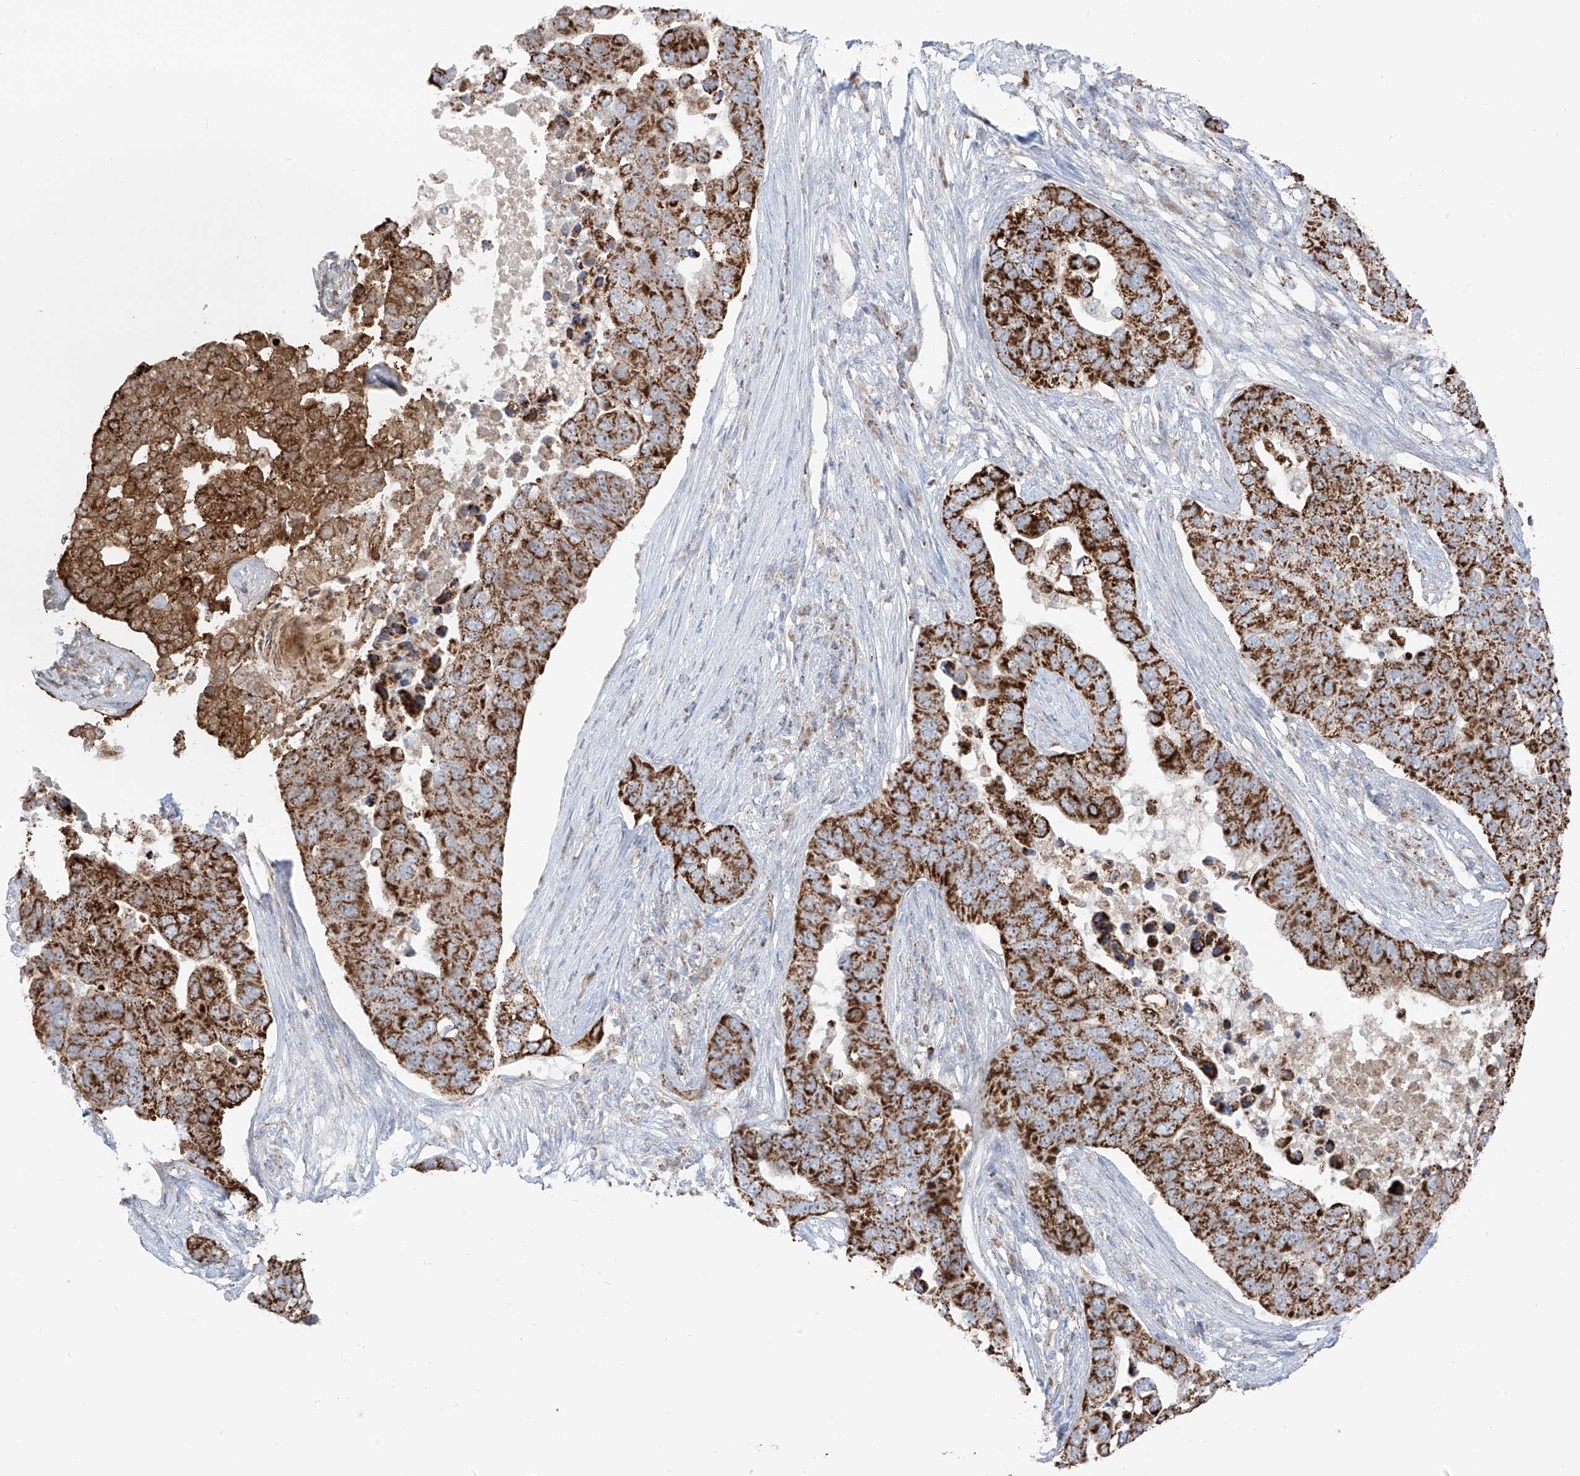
{"staining": {"intensity": "strong", "quantity": ">75%", "location": "cytoplasmic/membranous"}, "tissue": "pancreatic cancer", "cell_type": "Tumor cells", "image_type": "cancer", "snomed": [{"axis": "morphology", "description": "Adenocarcinoma, NOS"}, {"axis": "topography", "description": "Pancreas"}], "caption": "Protein expression by immunohistochemistry demonstrates strong cytoplasmic/membranous staining in about >75% of tumor cells in pancreatic cancer (adenocarcinoma).", "gene": "ETHE1", "patient": {"sex": "female", "age": 61}}